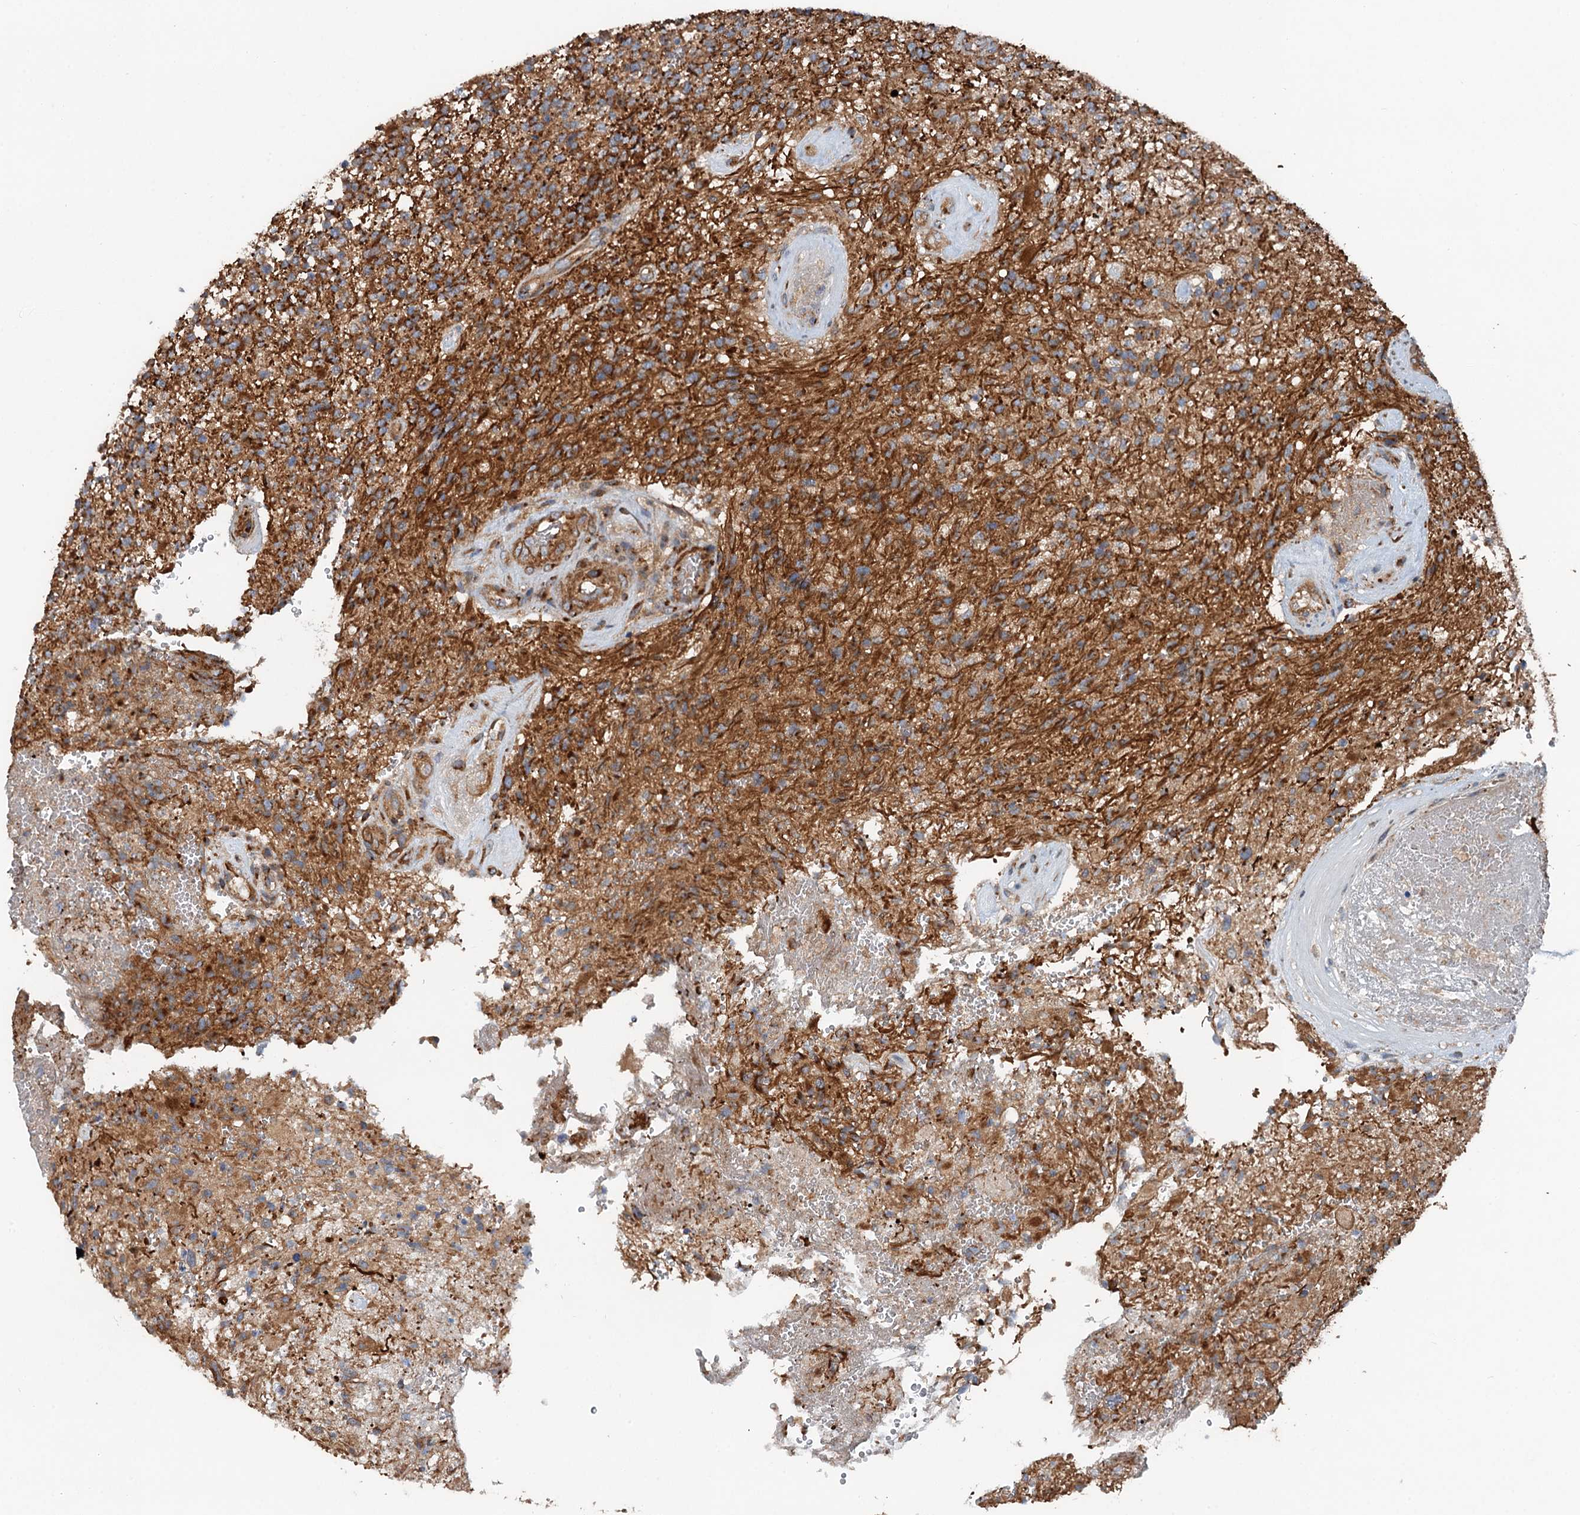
{"staining": {"intensity": "moderate", "quantity": ">75%", "location": "cytoplasmic/membranous"}, "tissue": "glioma", "cell_type": "Tumor cells", "image_type": "cancer", "snomed": [{"axis": "morphology", "description": "Glioma, malignant, High grade"}, {"axis": "topography", "description": "Brain"}], "caption": "Moderate cytoplasmic/membranous expression for a protein is seen in approximately >75% of tumor cells of high-grade glioma (malignant) using immunohistochemistry.", "gene": "ANKRD26", "patient": {"sex": "male", "age": 56}}